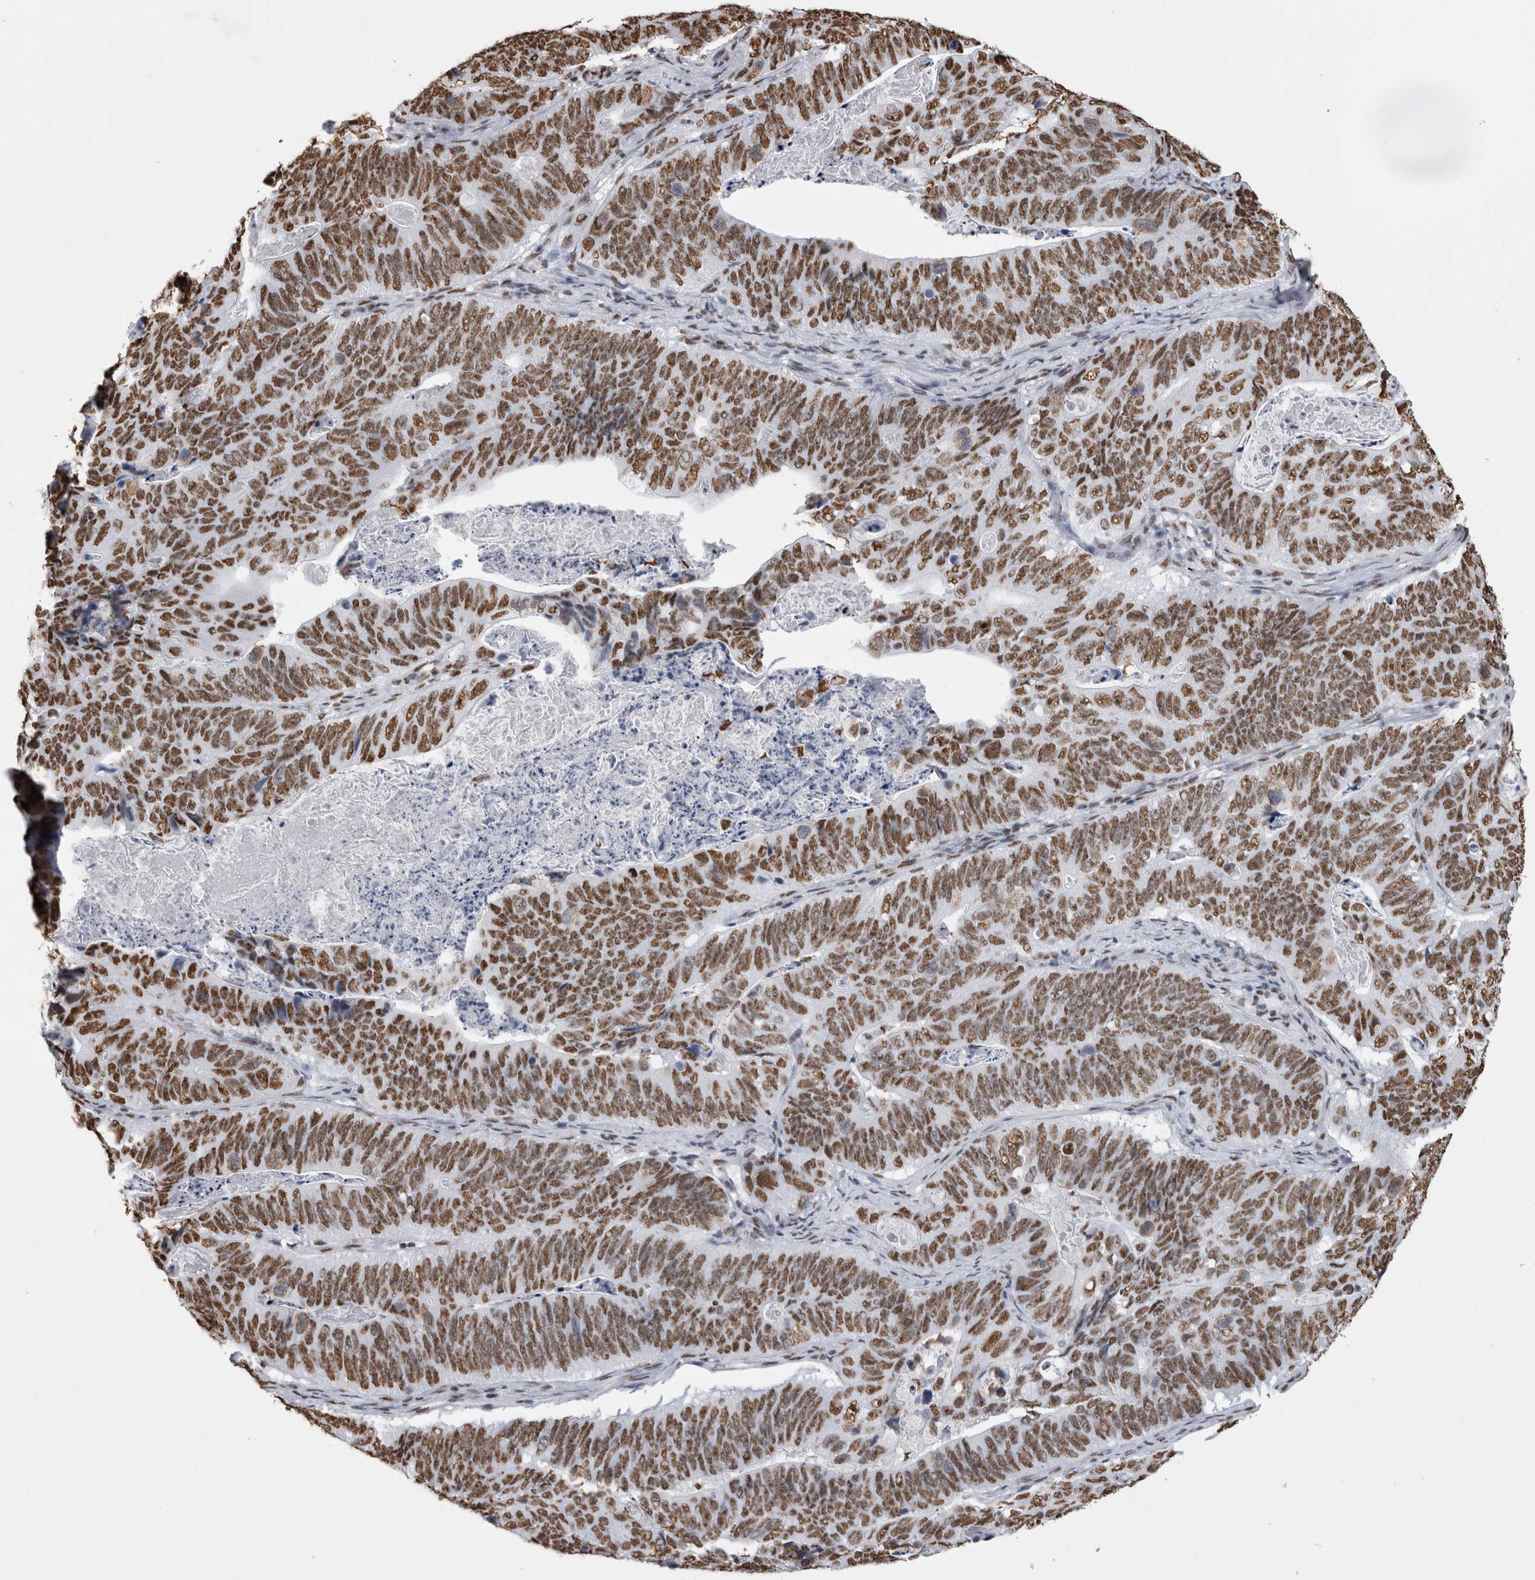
{"staining": {"intensity": "moderate", "quantity": ">75%", "location": "nuclear"}, "tissue": "stomach cancer", "cell_type": "Tumor cells", "image_type": "cancer", "snomed": [{"axis": "morphology", "description": "Normal tissue, NOS"}, {"axis": "morphology", "description": "Adenocarcinoma, NOS"}, {"axis": "topography", "description": "Stomach"}], "caption": "The histopathology image demonstrates a brown stain indicating the presence of a protein in the nuclear of tumor cells in stomach adenocarcinoma. (DAB = brown stain, brightfield microscopy at high magnification).", "gene": "ALPK3", "patient": {"sex": "female", "age": 89}}